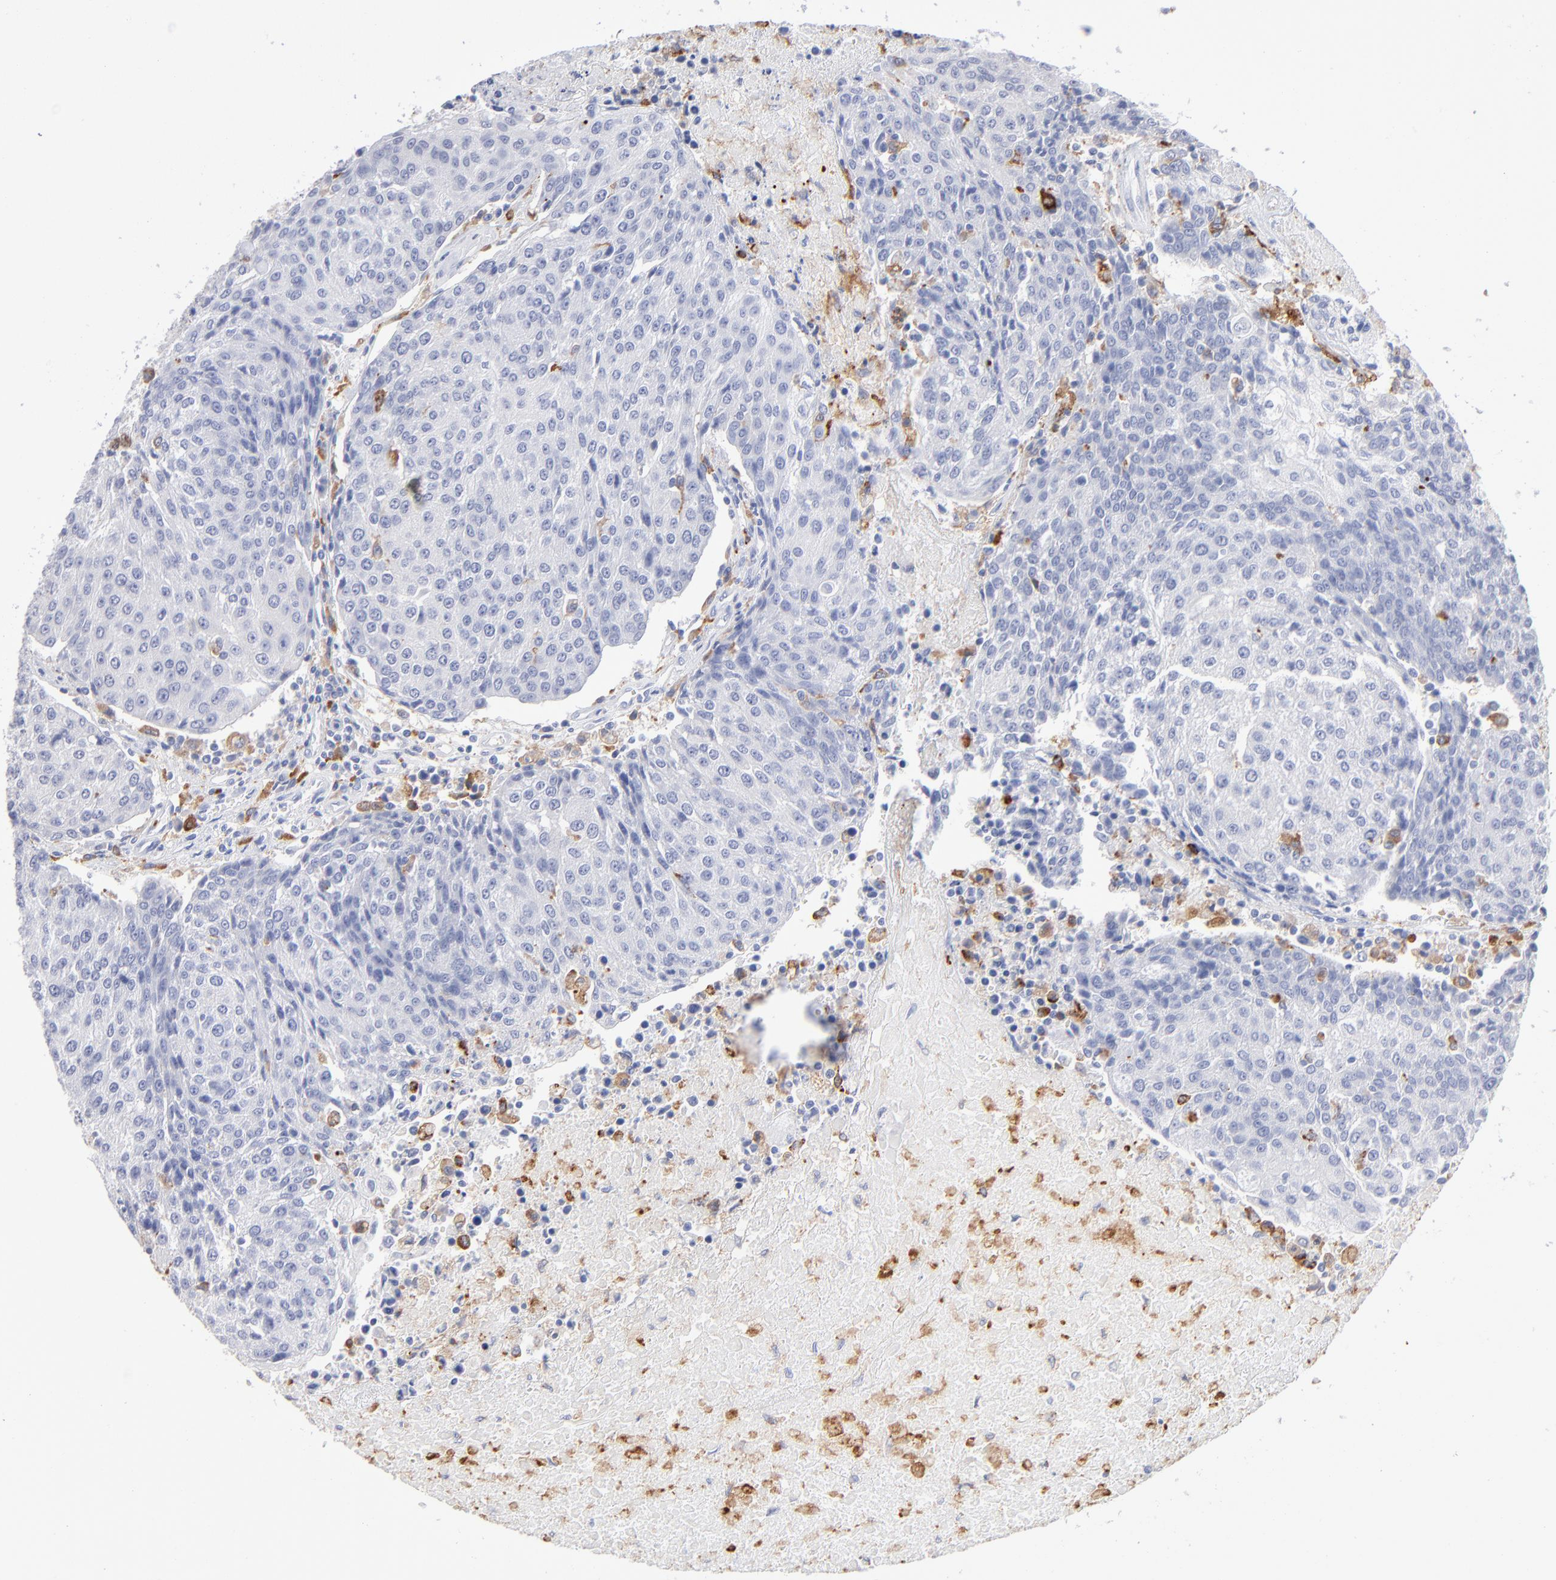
{"staining": {"intensity": "negative", "quantity": "none", "location": "none"}, "tissue": "urothelial cancer", "cell_type": "Tumor cells", "image_type": "cancer", "snomed": [{"axis": "morphology", "description": "Urothelial carcinoma, High grade"}, {"axis": "topography", "description": "Urinary bladder"}], "caption": "An IHC photomicrograph of urothelial cancer is shown. There is no staining in tumor cells of urothelial cancer.", "gene": "CD180", "patient": {"sex": "female", "age": 85}}